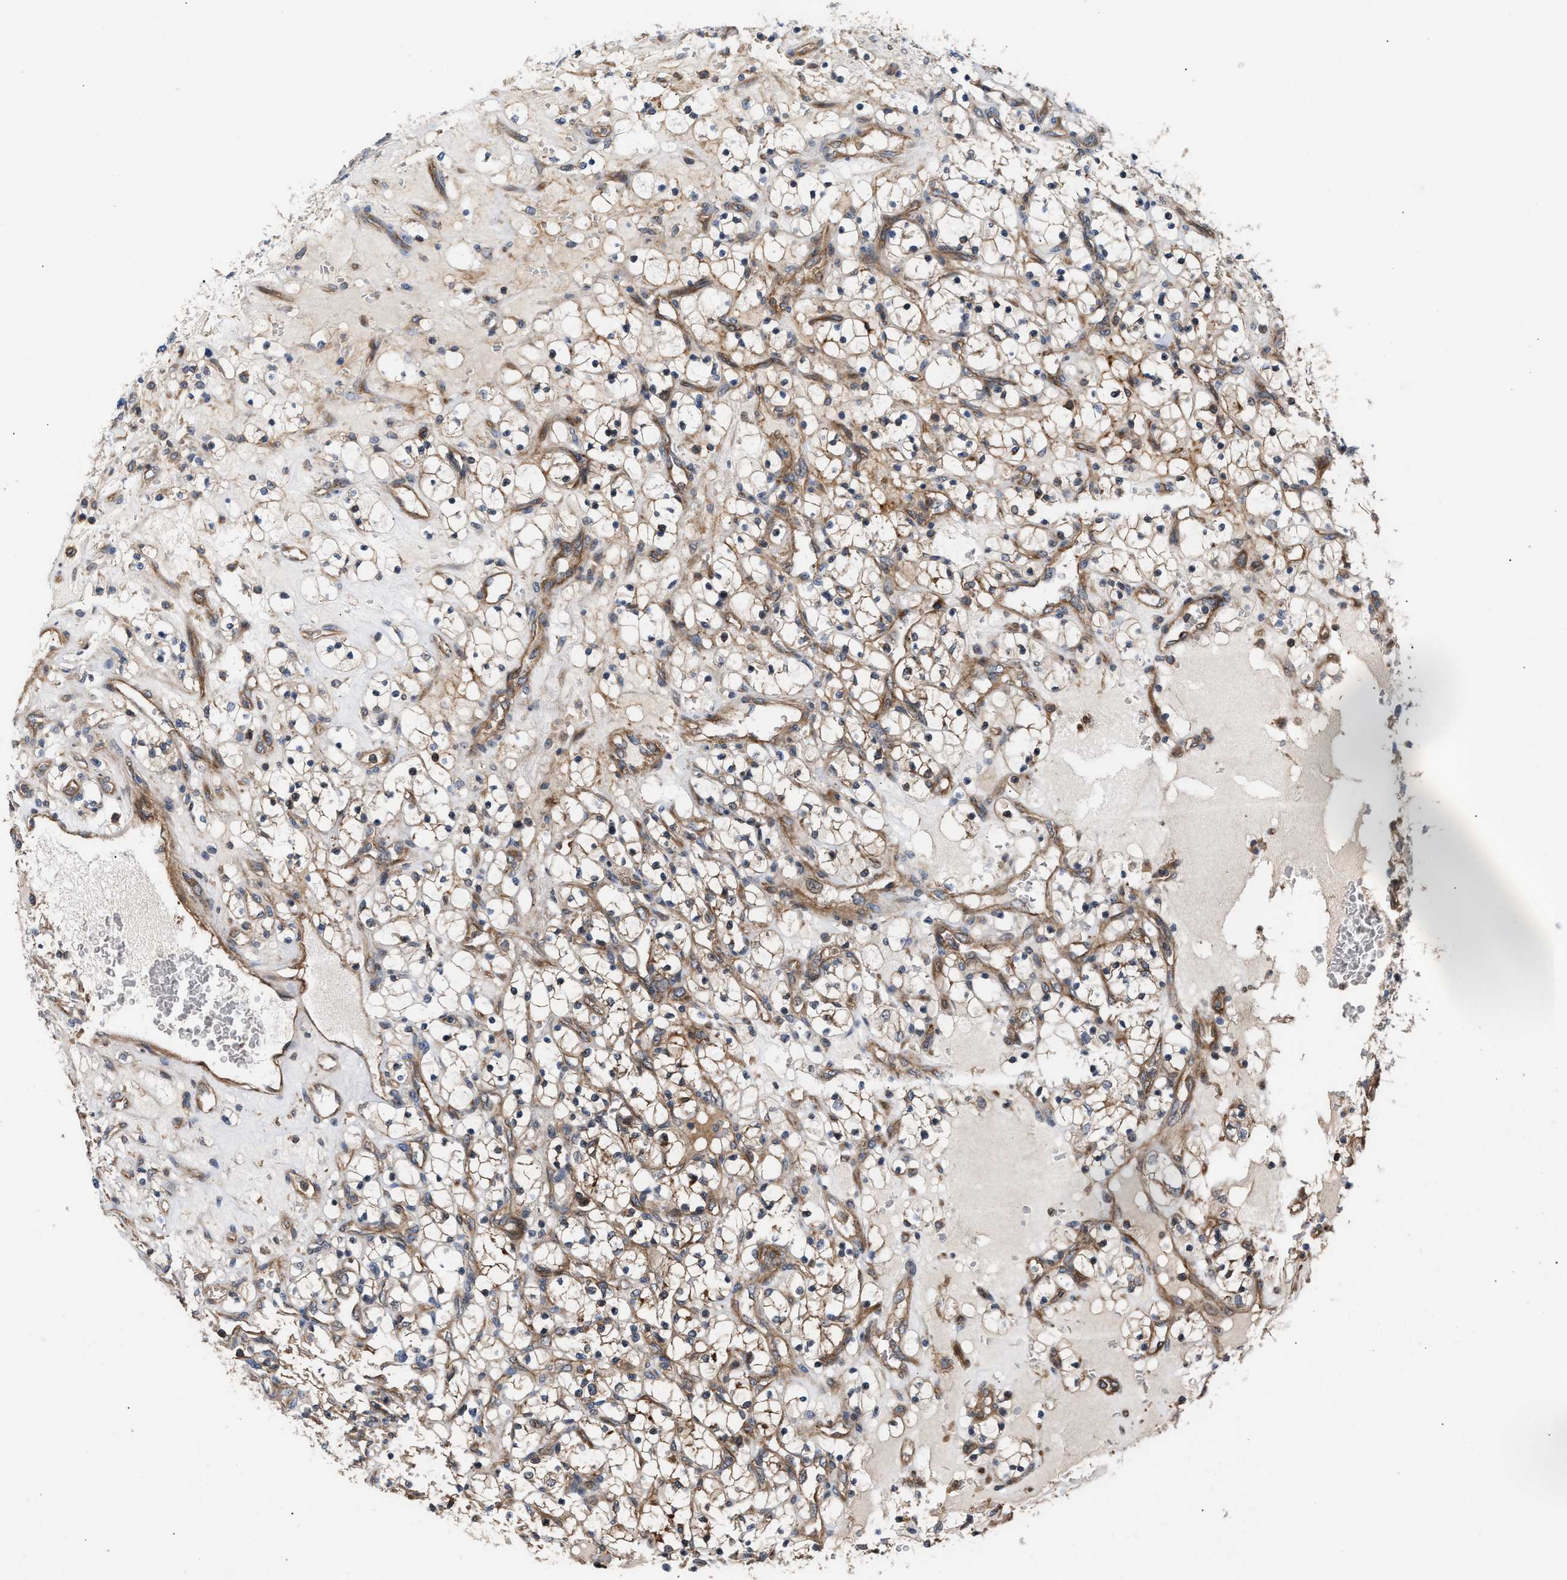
{"staining": {"intensity": "moderate", "quantity": "25%-75%", "location": "cytoplasmic/membranous"}, "tissue": "renal cancer", "cell_type": "Tumor cells", "image_type": "cancer", "snomed": [{"axis": "morphology", "description": "Adenocarcinoma, NOS"}, {"axis": "topography", "description": "Kidney"}], "caption": "A medium amount of moderate cytoplasmic/membranous expression is identified in about 25%-75% of tumor cells in renal adenocarcinoma tissue.", "gene": "STAU1", "patient": {"sex": "female", "age": 69}}